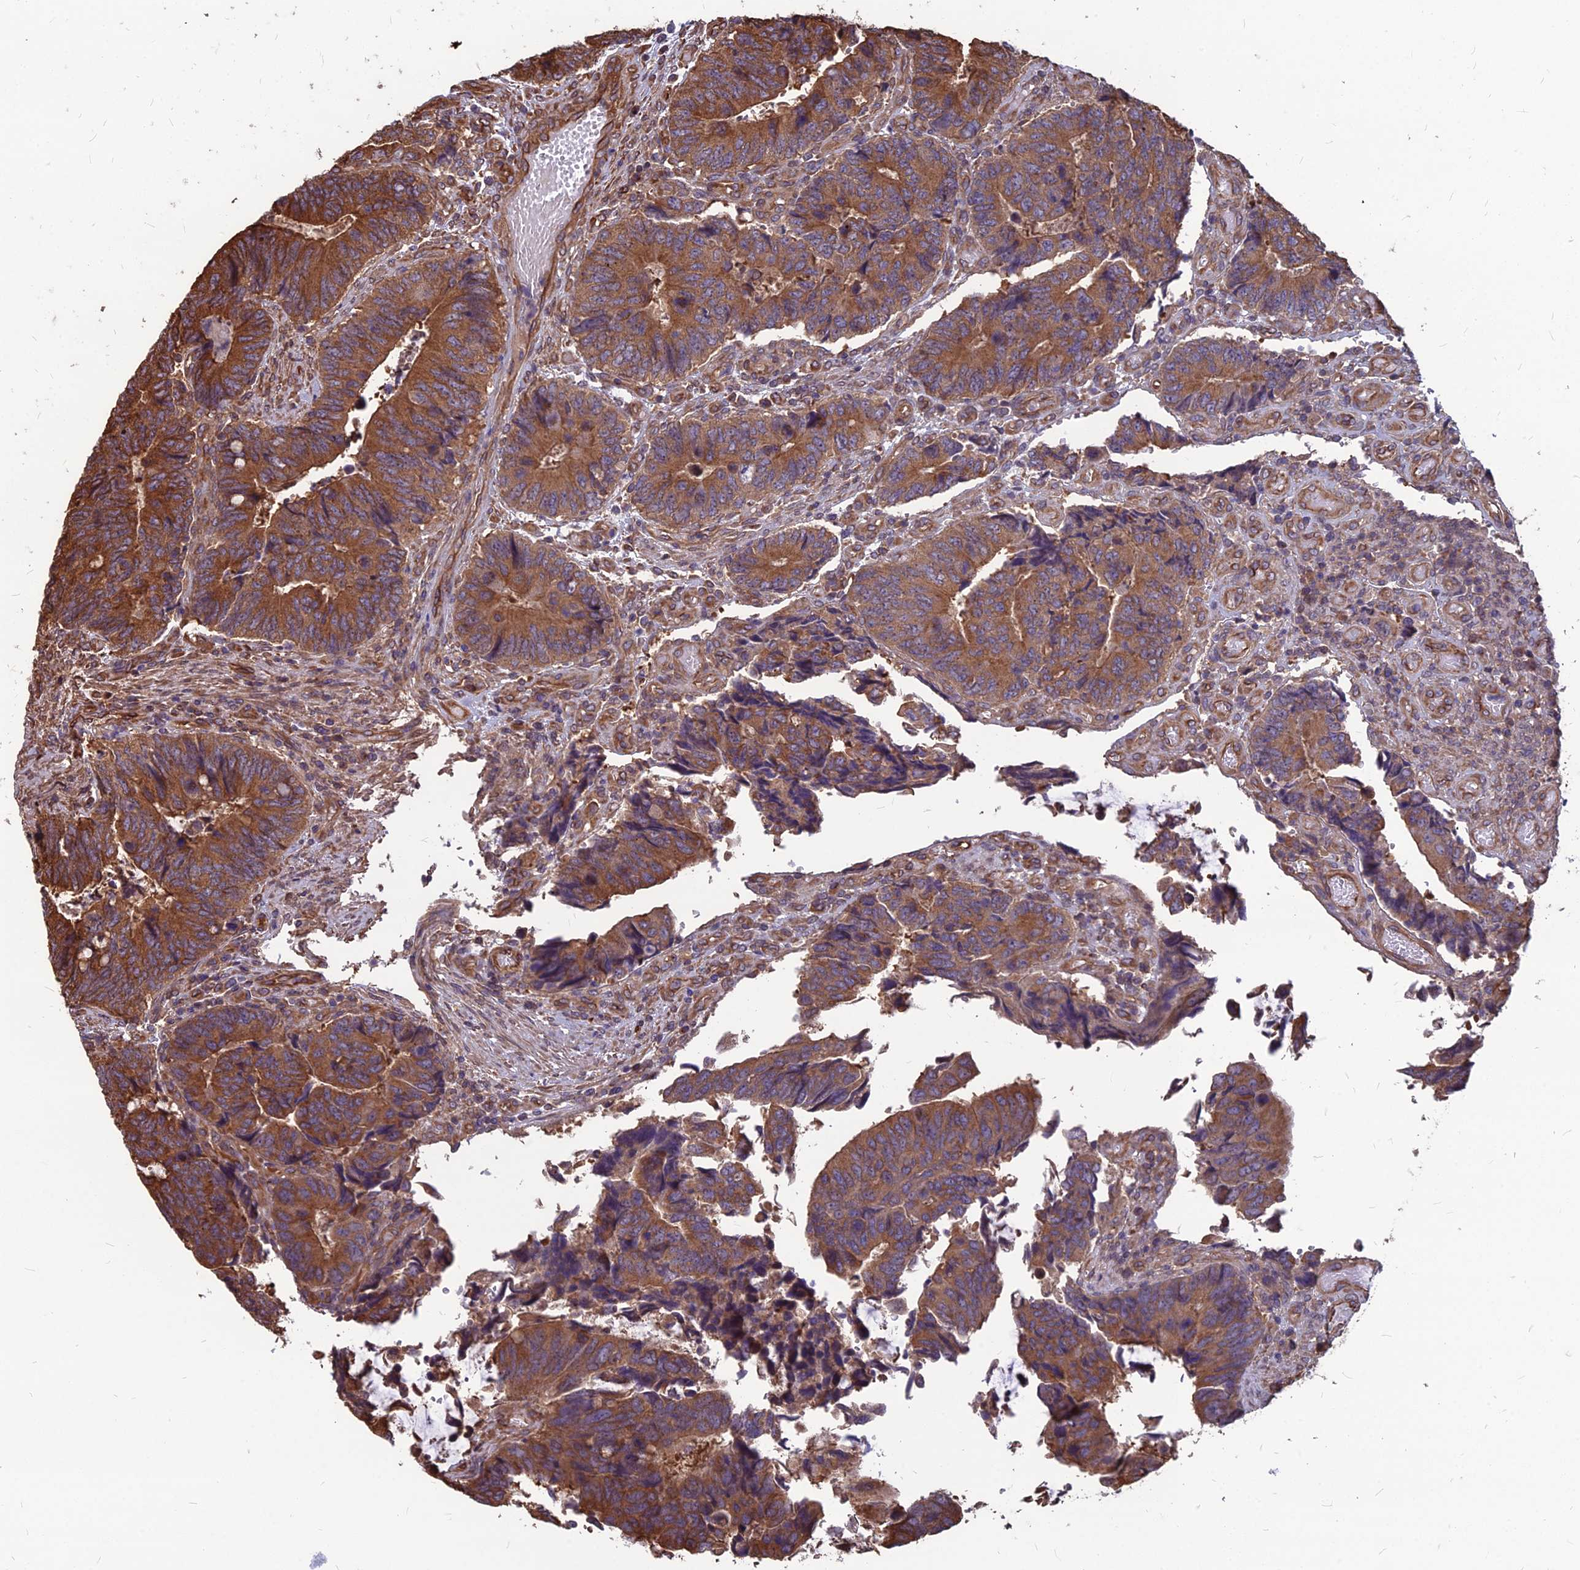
{"staining": {"intensity": "moderate", "quantity": ">75%", "location": "cytoplasmic/membranous"}, "tissue": "colorectal cancer", "cell_type": "Tumor cells", "image_type": "cancer", "snomed": [{"axis": "morphology", "description": "Adenocarcinoma, NOS"}, {"axis": "topography", "description": "Colon"}], "caption": "A brown stain highlights moderate cytoplasmic/membranous expression of a protein in human colorectal cancer (adenocarcinoma) tumor cells.", "gene": "LSM6", "patient": {"sex": "male", "age": 87}}